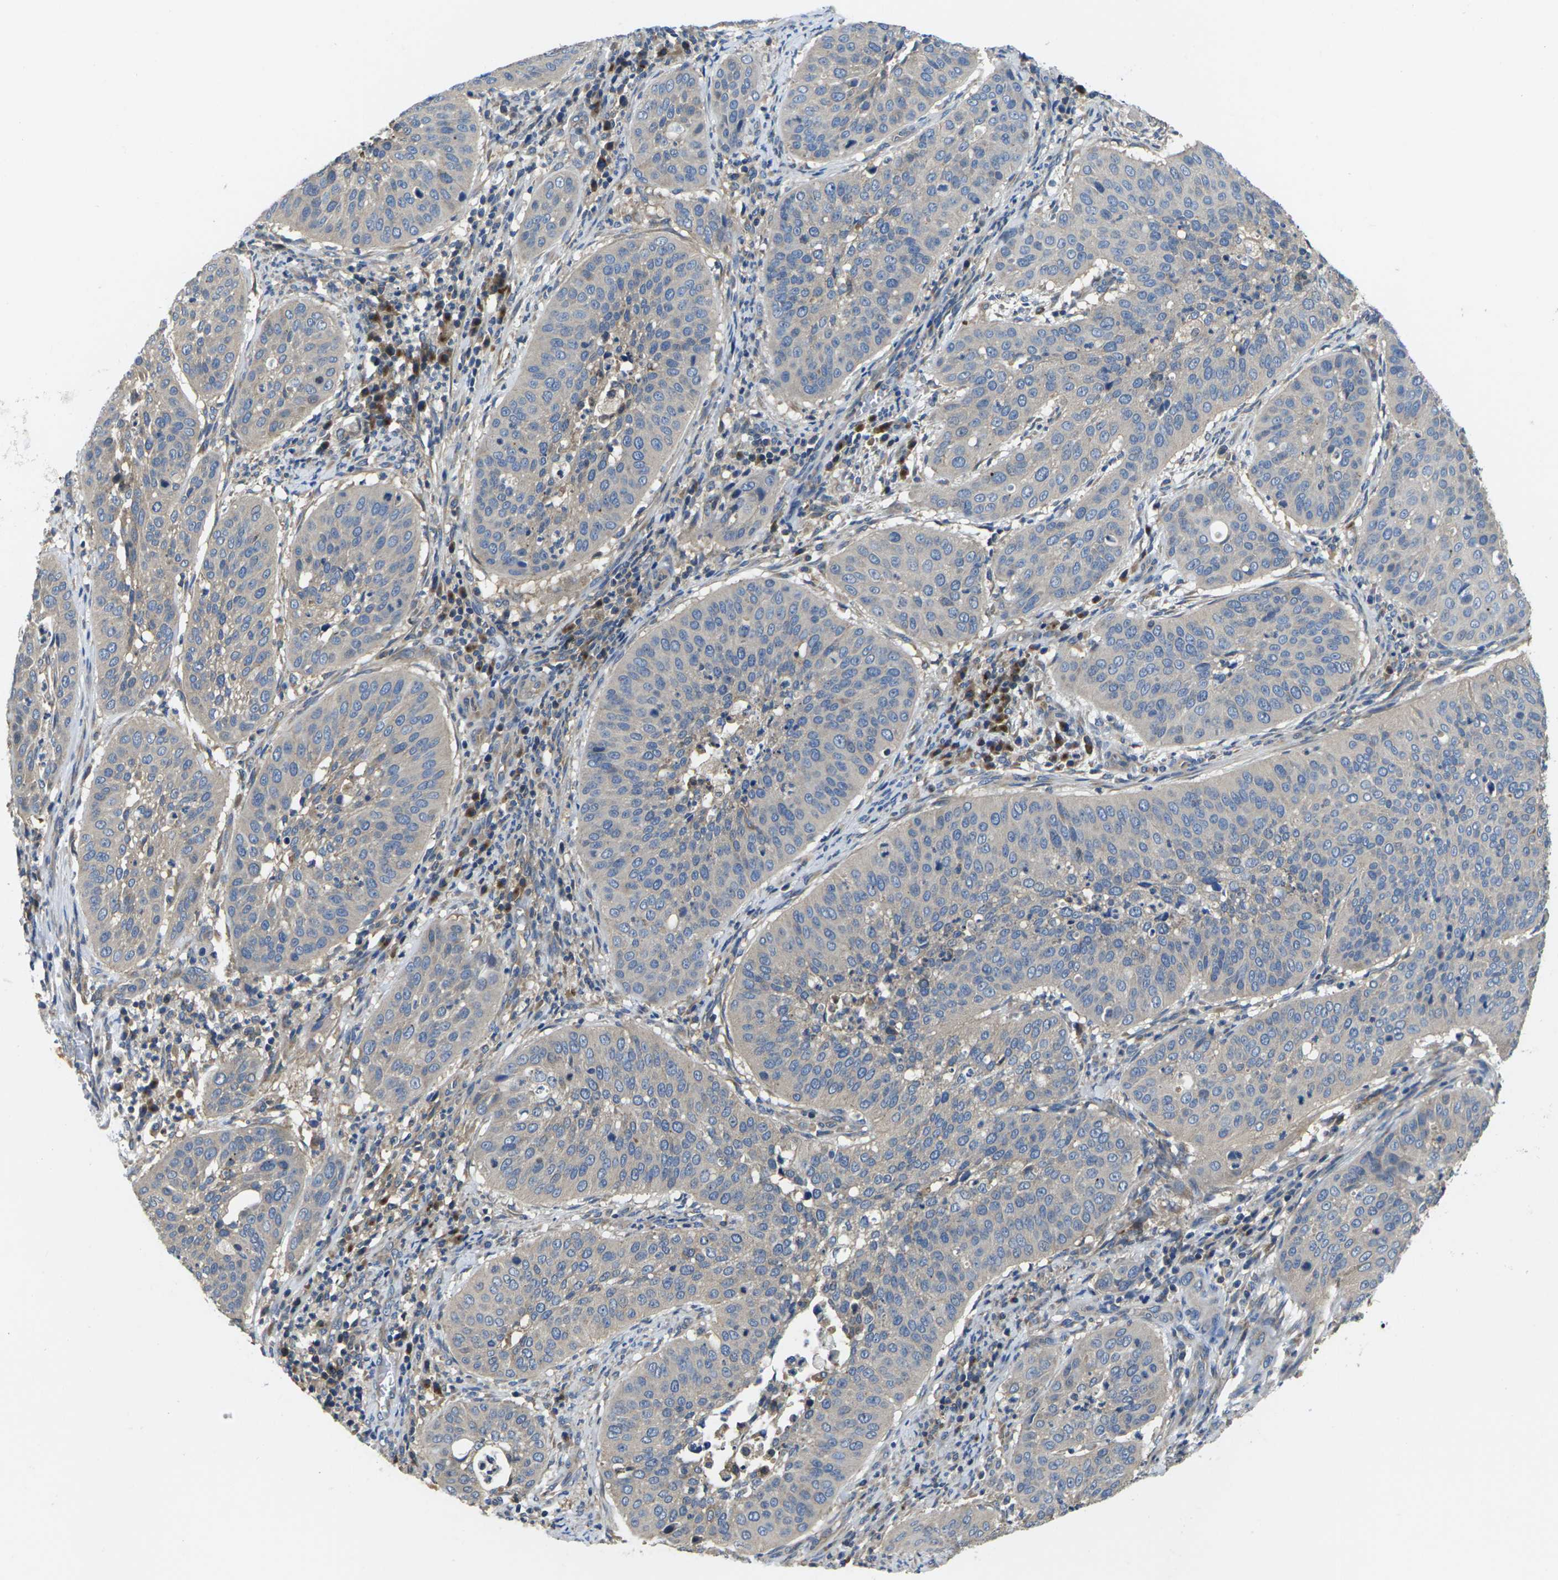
{"staining": {"intensity": "weak", "quantity": ">75%", "location": "cytoplasmic/membranous"}, "tissue": "cervical cancer", "cell_type": "Tumor cells", "image_type": "cancer", "snomed": [{"axis": "morphology", "description": "Normal tissue, NOS"}, {"axis": "morphology", "description": "Squamous cell carcinoma, NOS"}, {"axis": "topography", "description": "Cervix"}], "caption": "Protein positivity by immunohistochemistry (IHC) demonstrates weak cytoplasmic/membranous expression in about >75% of tumor cells in cervical cancer (squamous cell carcinoma).", "gene": "TMCC2", "patient": {"sex": "female", "age": 39}}